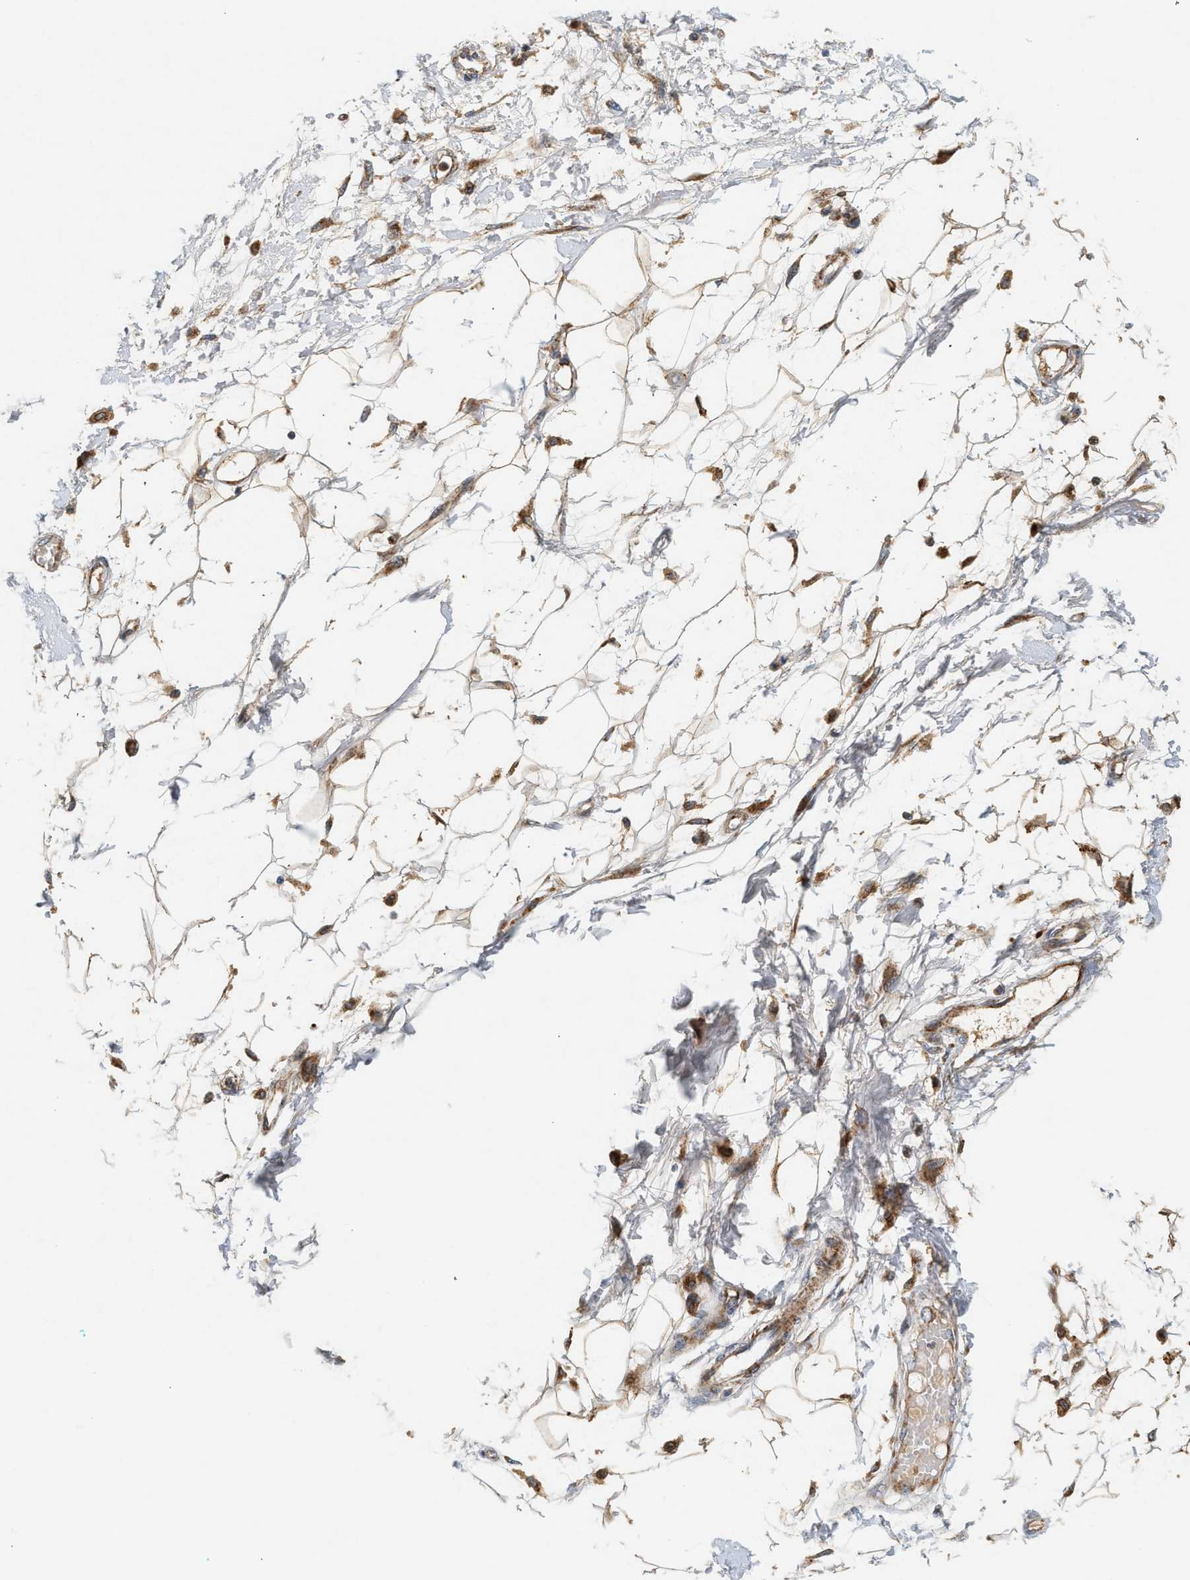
{"staining": {"intensity": "moderate", "quantity": "25%-75%", "location": "cytoplasmic/membranous"}, "tissue": "adipose tissue", "cell_type": "Adipocytes", "image_type": "normal", "snomed": [{"axis": "morphology", "description": "Normal tissue, NOS"}, {"axis": "morphology", "description": "Squamous cell carcinoma, NOS"}, {"axis": "topography", "description": "Skin"}, {"axis": "topography", "description": "Peripheral nerve tissue"}], "caption": "Moderate cytoplasmic/membranous positivity for a protein is seen in approximately 25%-75% of adipocytes of normal adipose tissue using immunohistochemistry.", "gene": "MCU", "patient": {"sex": "male", "age": 83}}